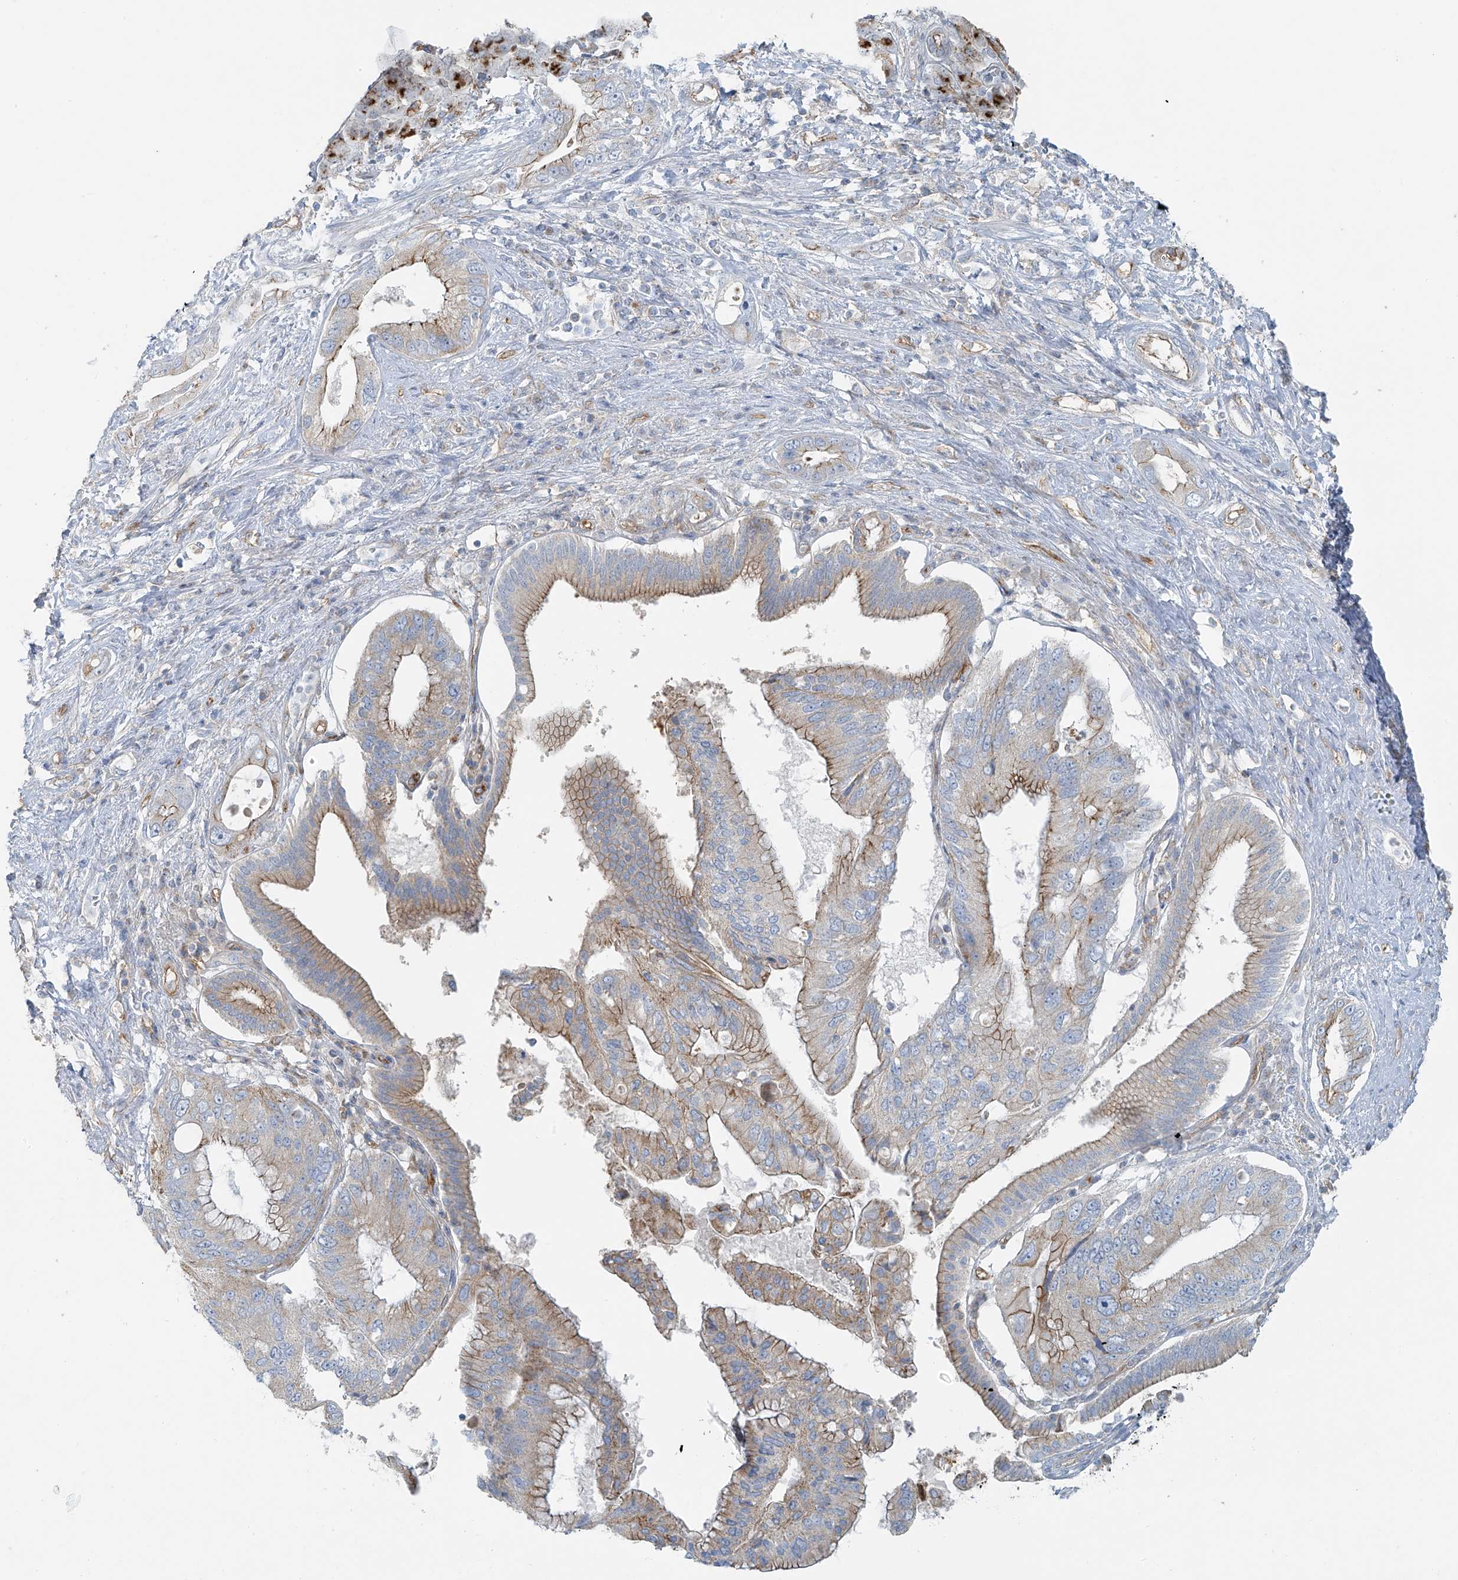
{"staining": {"intensity": "moderate", "quantity": ">75%", "location": "cytoplasmic/membranous"}, "tissue": "pancreatic cancer", "cell_type": "Tumor cells", "image_type": "cancer", "snomed": [{"axis": "morphology", "description": "Inflammation, NOS"}, {"axis": "morphology", "description": "Adenocarcinoma, NOS"}, {"axis": "topography", "description": "Pancreas"}], "caption": "IHC staining of adenocarcinoma (pancreatic), which exhibits medium levels of moderate cytoplasmic/membranous staining in approximately >75% of tumor cells indicating moderate cytoplasmic/membranous protein staining. The staining was performed using DAB (brown) for protein detection and nuclei were counterstained in hematoxylin (blue).", "gene": "VAMP5", "patient": {"sex": "female", "age": 56}}